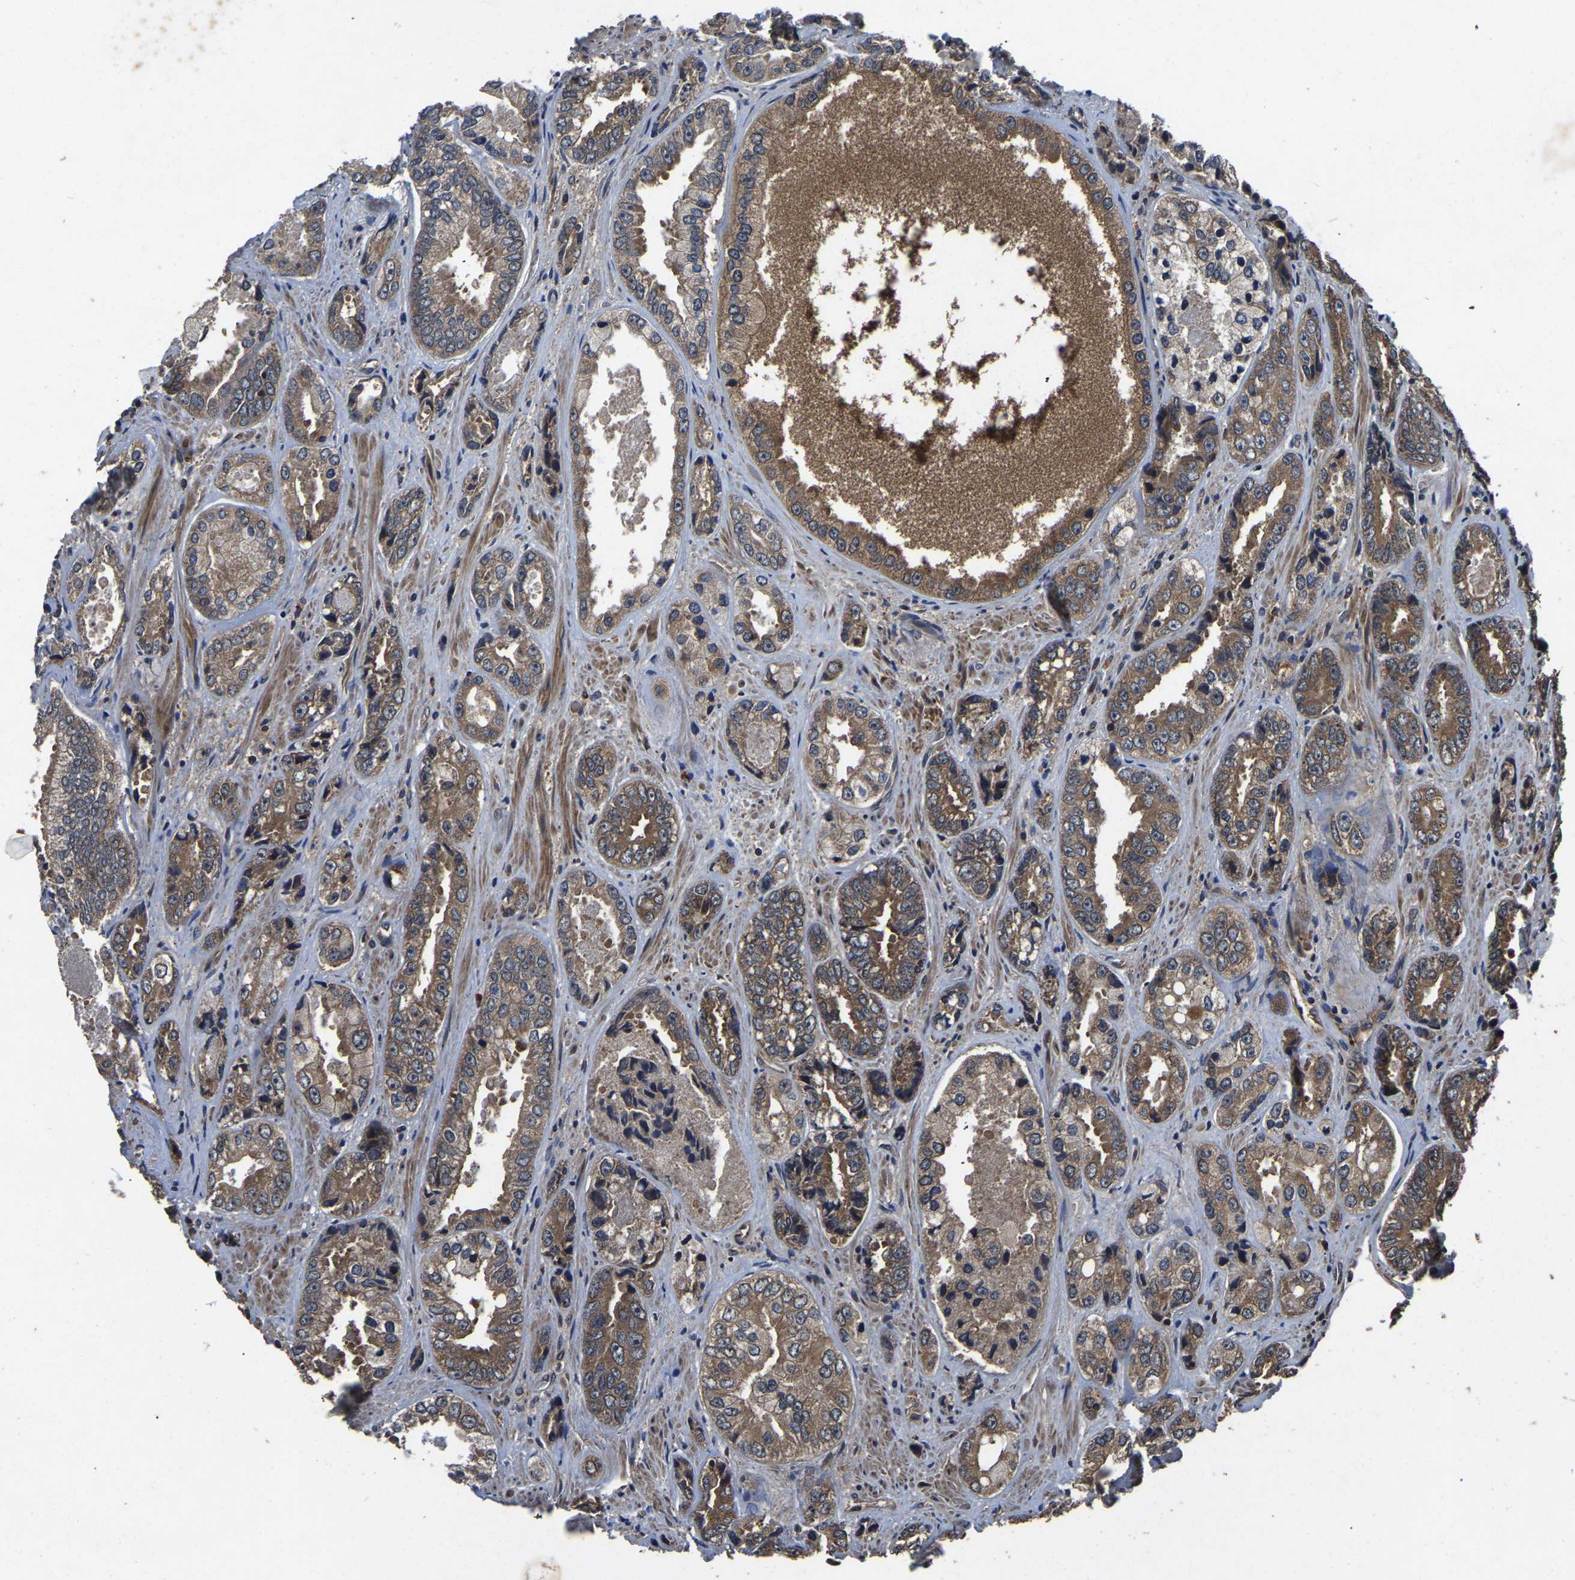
{"staining": {"intensity": "moderate", "quantity": ">75%", "location": "cytoplasmic/membranous"}, "tissue": "prostate cancer", "cell_type": "Tumor cells", "image_type": "cancer", "snomed": [{"axis": "morphology", "description": "Adenocarcinoma, High grade"}, {"axis": "topography", "description": "Prostate"}], "caption": "A micrograph of human prostate adenocarcinoma (high-grade) stained for a protein displays moderate cytoplasmic/membranous brown staining in tumor cells.", "gene": "CRYZL1", "patient": {"sex": "male", "age": 61}}